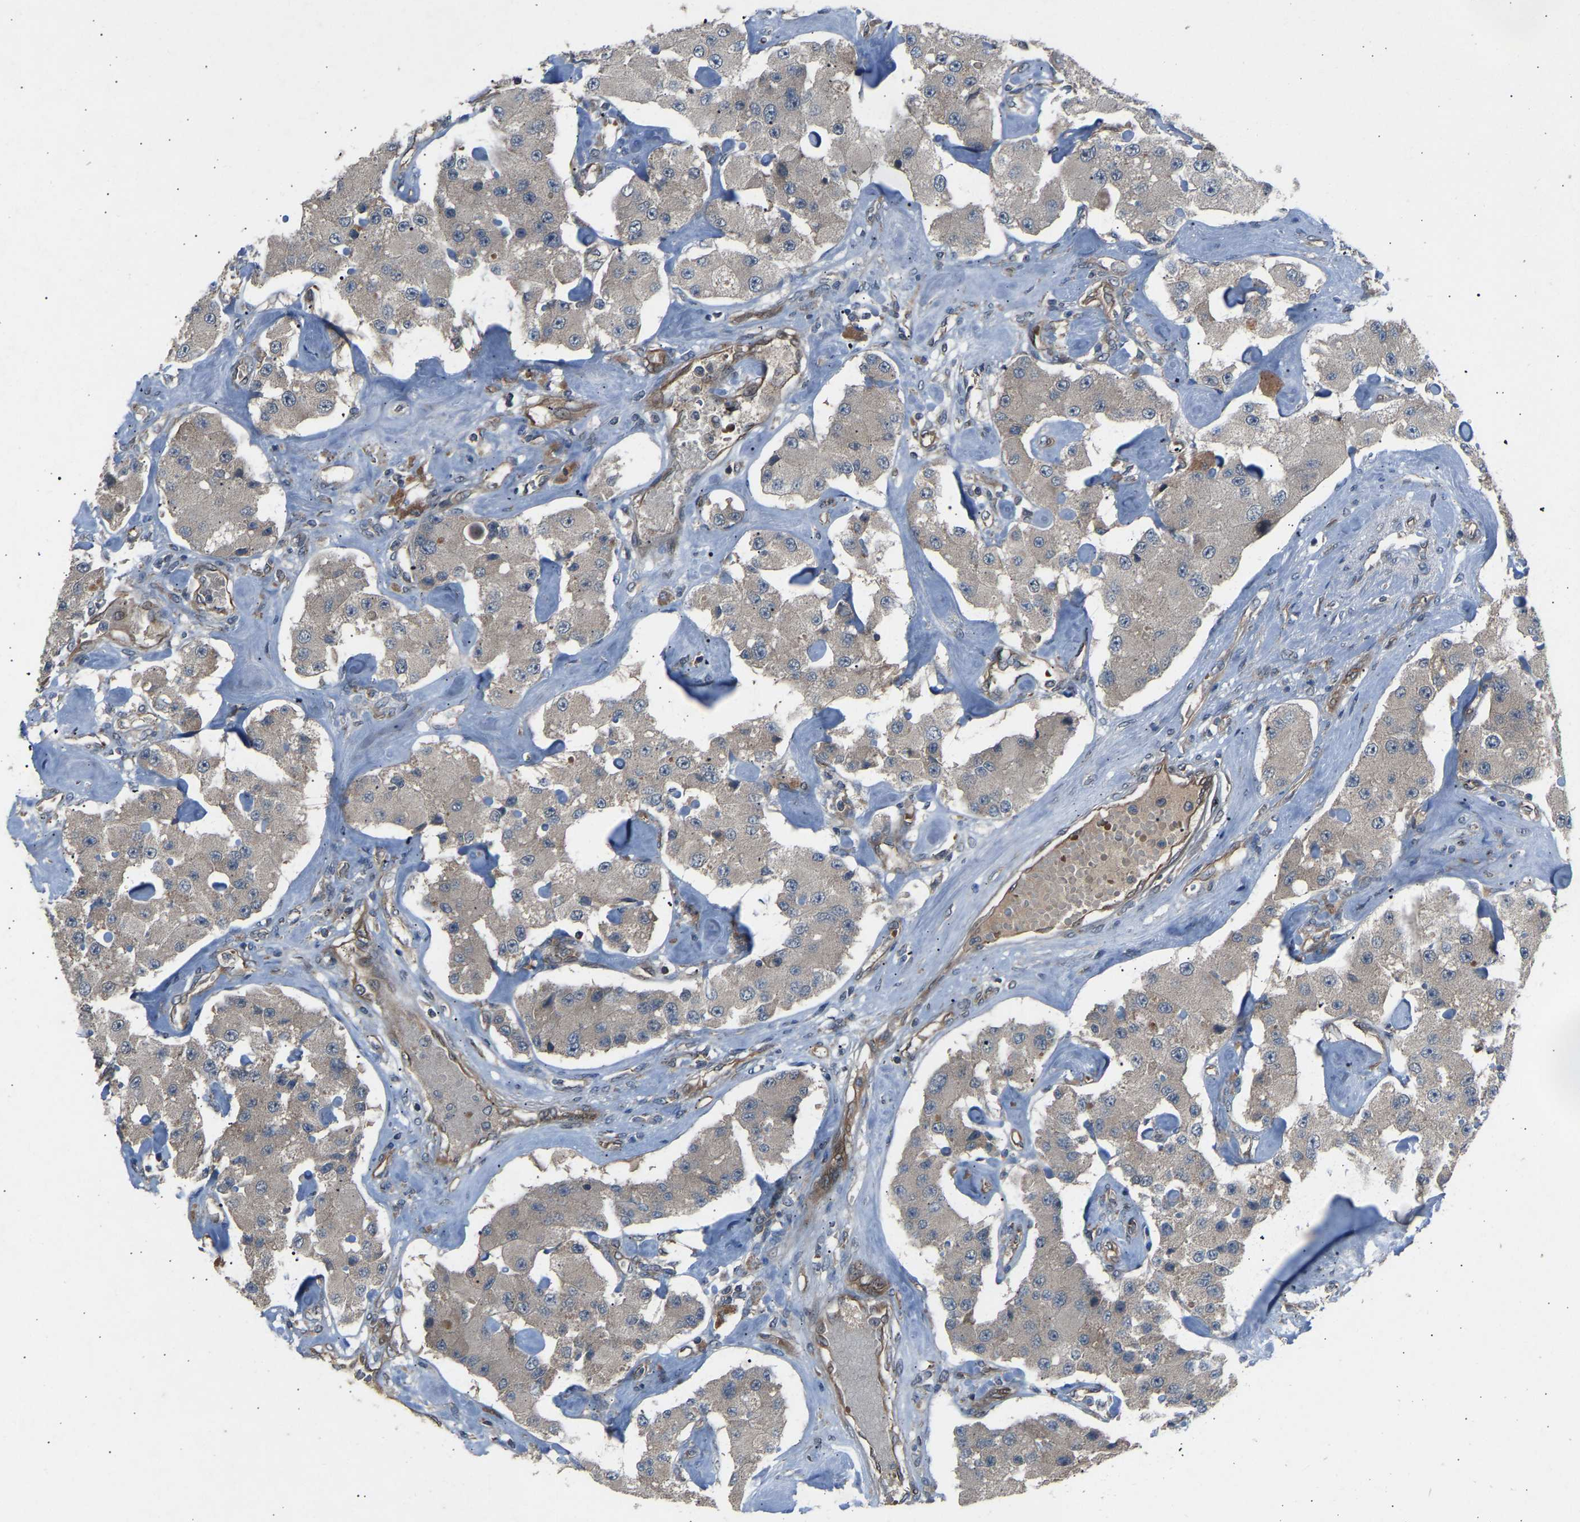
{"staining": {"intensity": "negative", "quantity": "none", "location": "none"}, "tissue": "carcinoid", "cell_type": "Tumor cells", "image_type": "cancer", "snomed": [{"axis": "morphology", "description": "Carcinoid, malignant, NOS"}, {"axis": "topography", "description": "Pancreas"}], "caption": "Photomicrograph shows no significant protein staining in tumor cells of carcinoid. Nuclei are stained in blue.", "gene": "GAS2L1", "patient": {"sex": "male", "age": 41}}